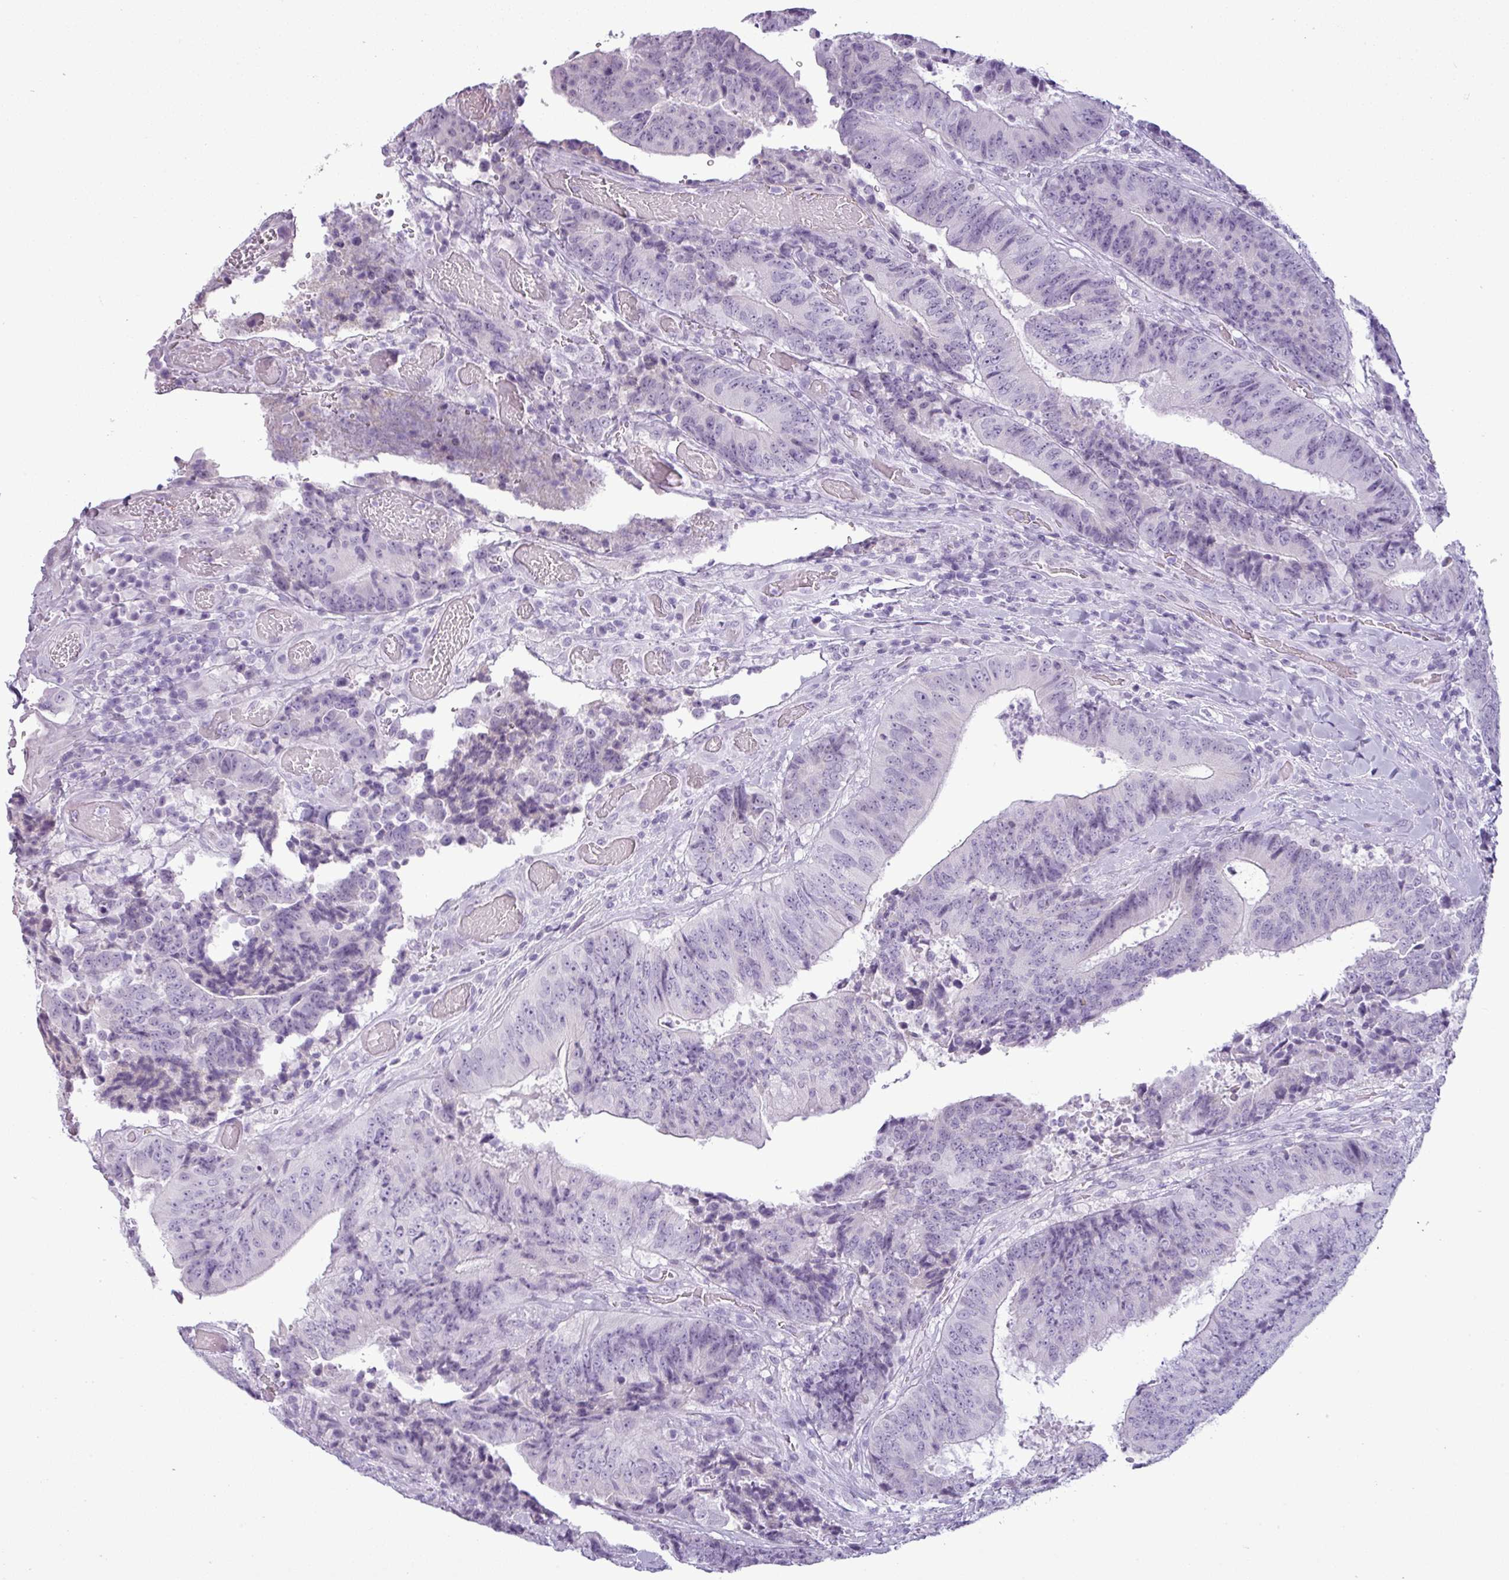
{"staining": {"intensity": "negative", "quantity": "none", "location": "none"}, "tissue": "colorectal cancer", "cell_type": "Tumor cells", "image_type": "cancer", "snomed": [{"axis": "morphology", "description": "Adenocarcinoma, NOS"}, {"axis": "topography", "description": "Rectum"}], "caption": "High magnification brightfield microscopy of colorectal cancer (adenocarcinoma) stained with DAB (brown) and counterstained with hematoxylin (blue): tumor cells show no significant staining.", "gene": "CDH16", "patient": {"sex": "male", "age": 72}}